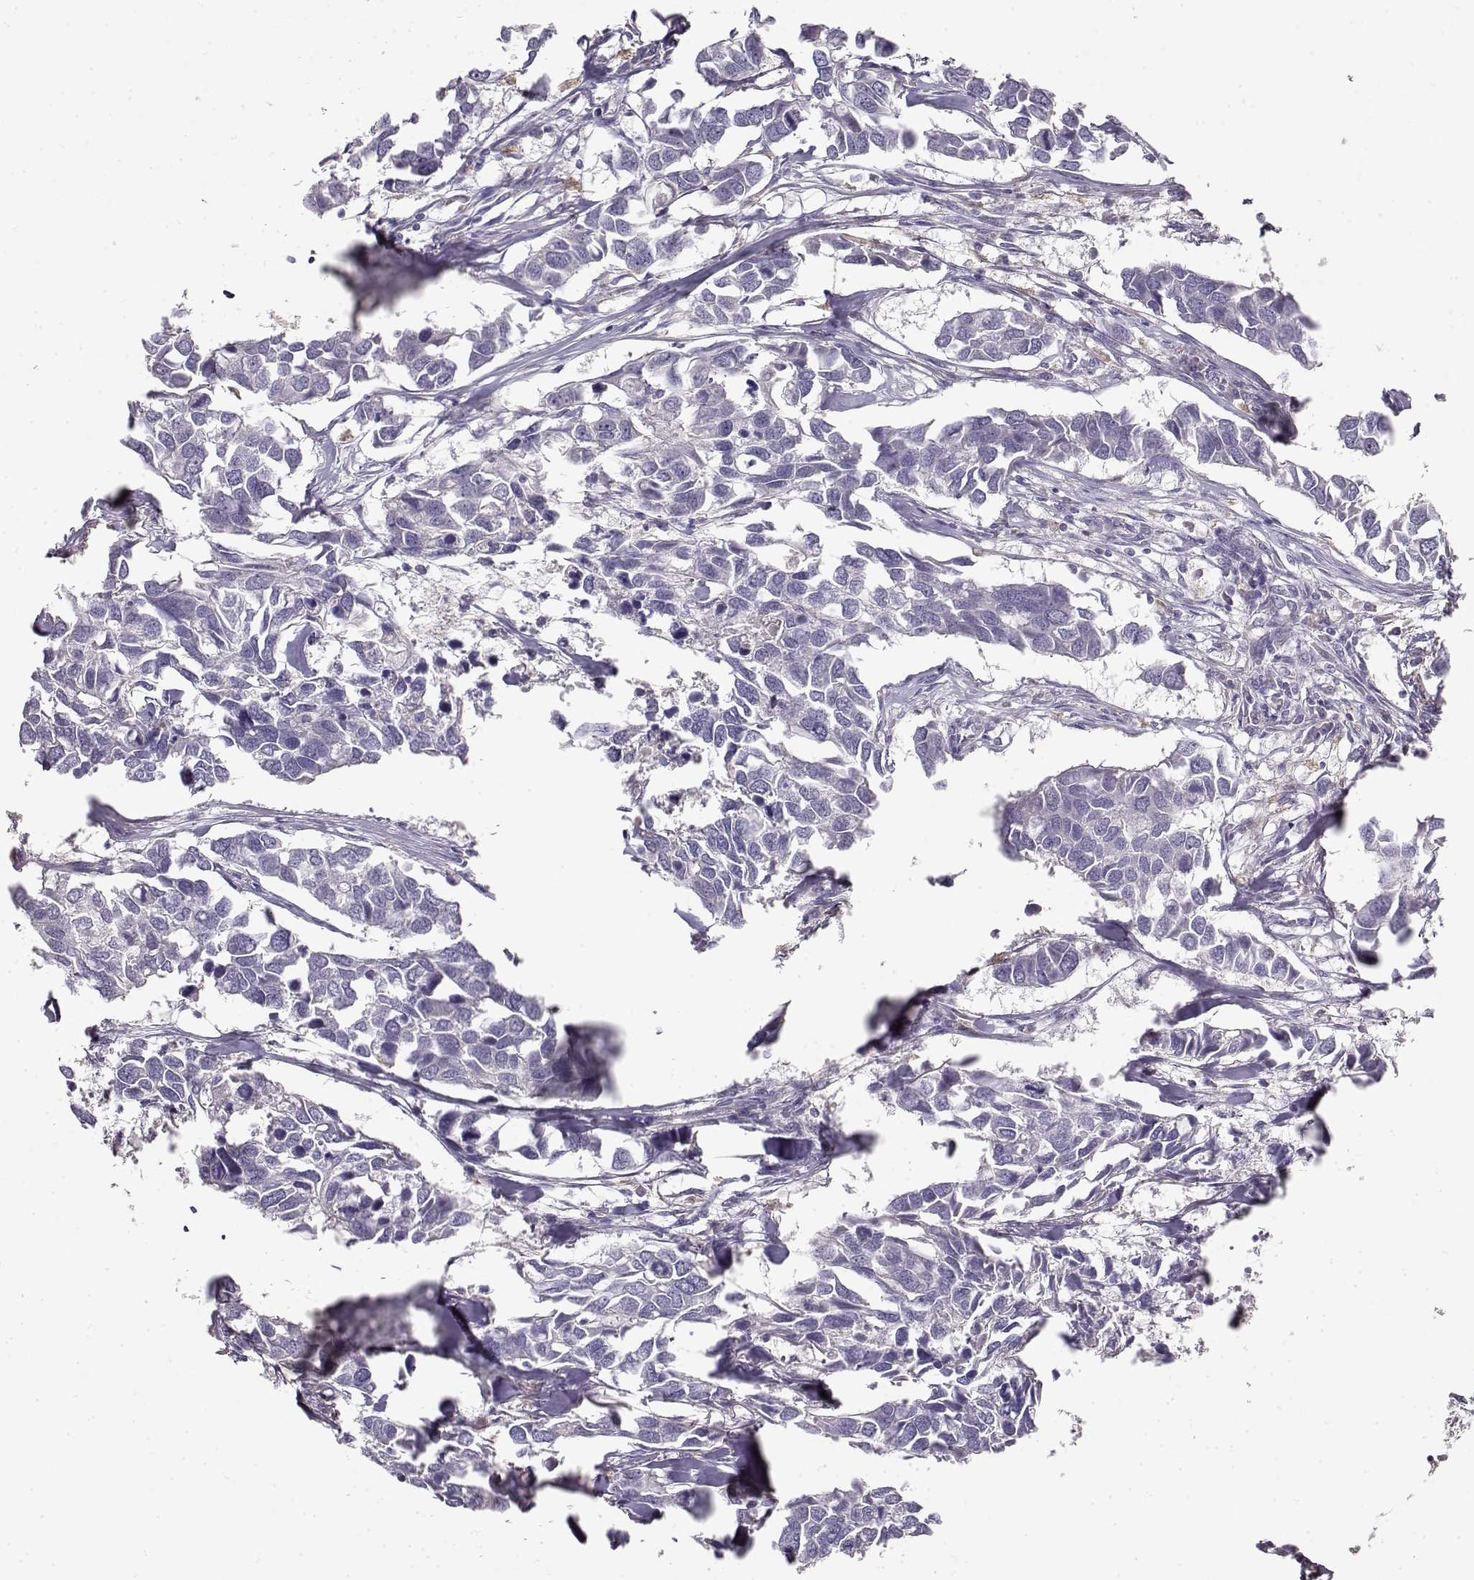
{"staining": {"intensity": "negative", "quantity": "none", "location": "none"}, "tissue": "breast cancer", "cell_type": "Tumor cells", "image_type": "cancer", "snomed": [{"axis": "morphology", "description": "Duct carcinoma"}, {"axis": "topography", "description": "Breast"}], "caption": "A high-resolution photomicrograph shows immunohistochemistry staining of breast invasive ductal carcinoma, which exhibits no significant staining in tumor cells.", "gene": "VAV1", "patient": {"sex": "female", "age": 83}}